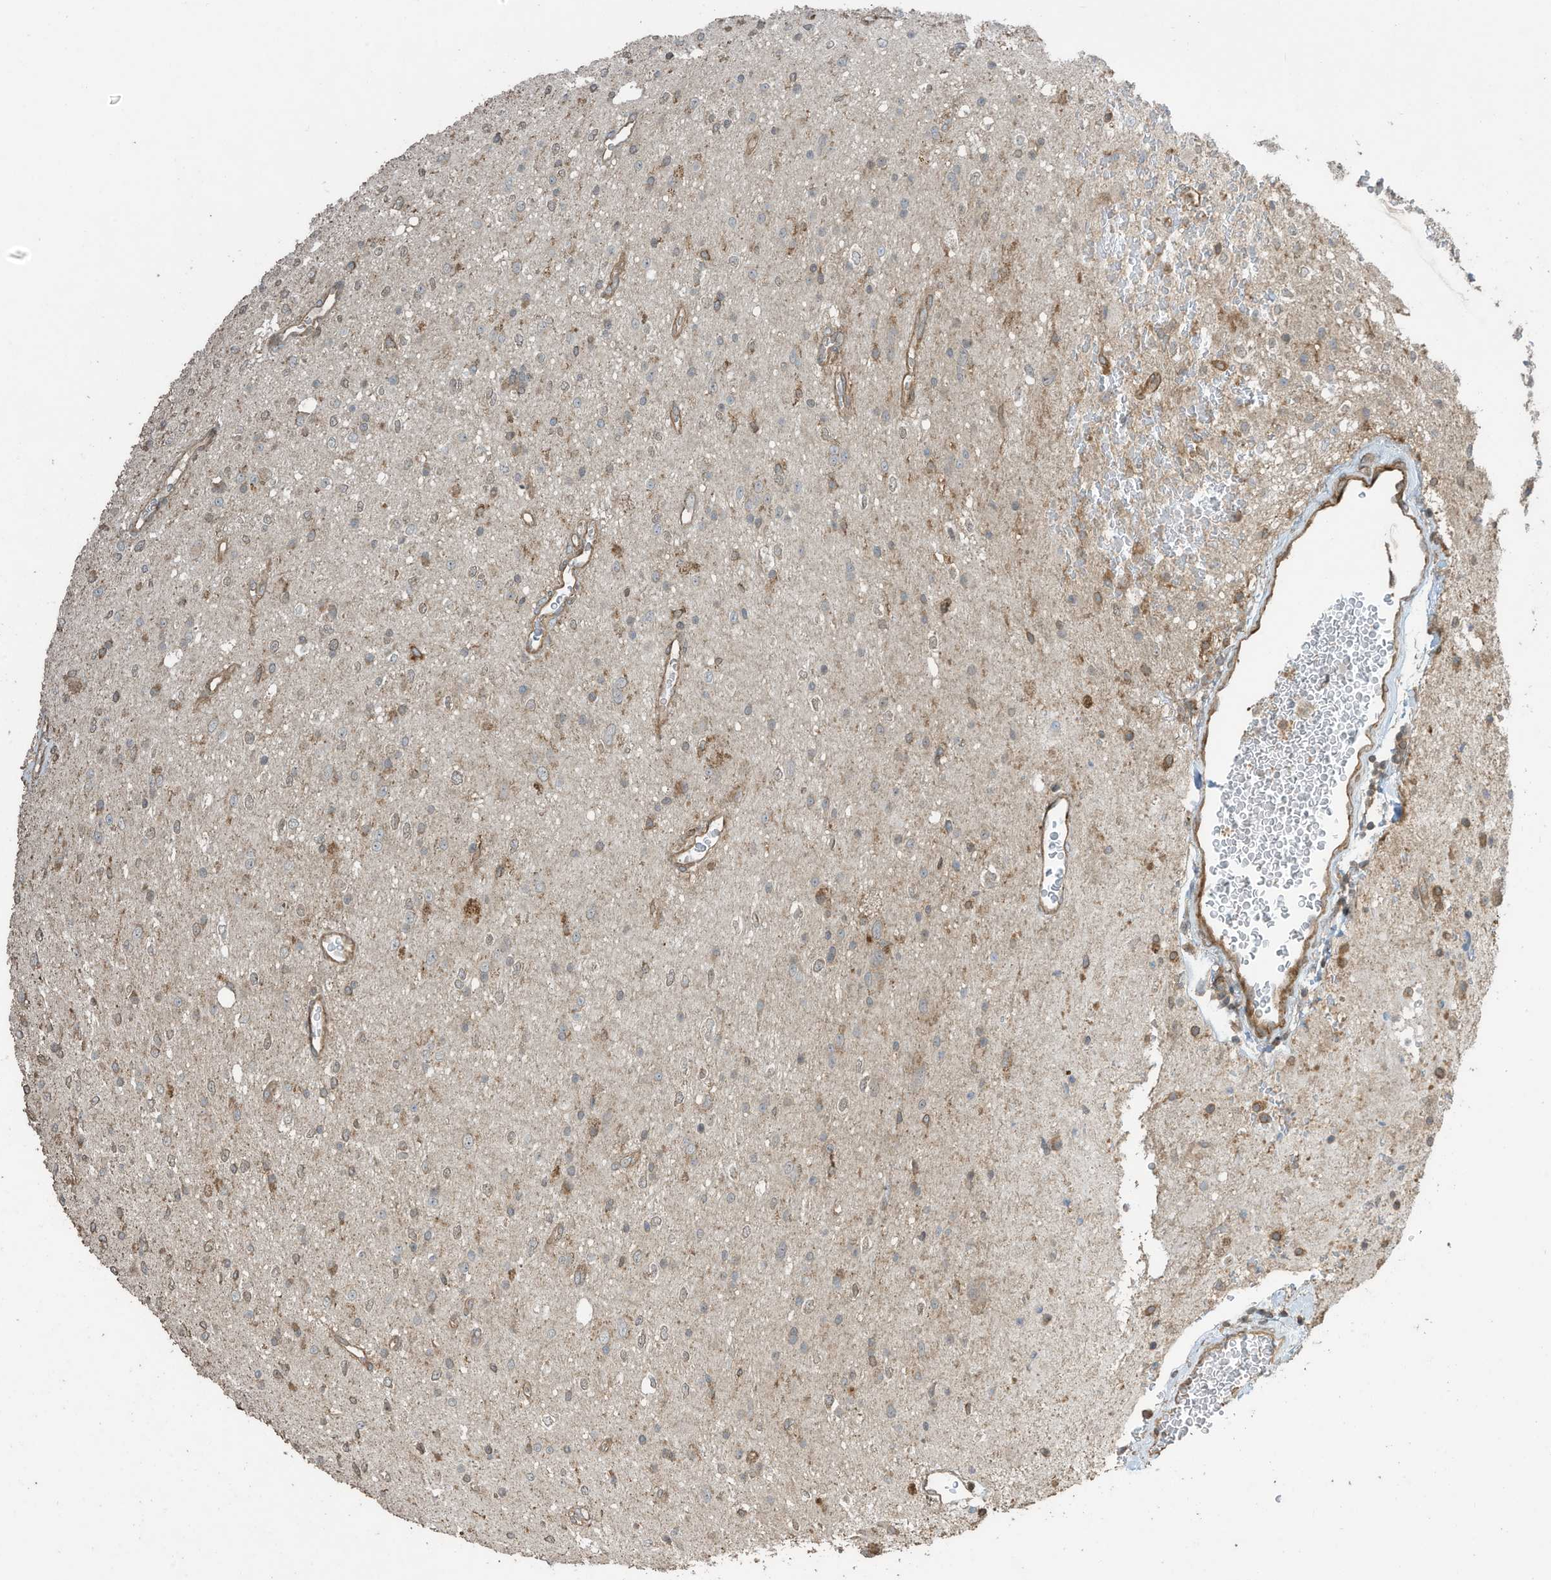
{"staining": {"intensity": "moderate", "quantity": "<25%", "location": "cytoplasmic/membranous"}, "tissue": "glioma", "cell_type": "Tumor cells", "image_type": "cancer", "snomed": [{"axis": "morphology", "description": "Glioma, malignant, High grade"}, {"axis": "topography", "description": "Brain"}], "caption": "Tumor cells show moderate cytoplasmic/membranous expression in about <25% of cells in malignant glioma (high-grade).", "gene": "ZNF653", "patient": {"sex": "male", "age": 34}}